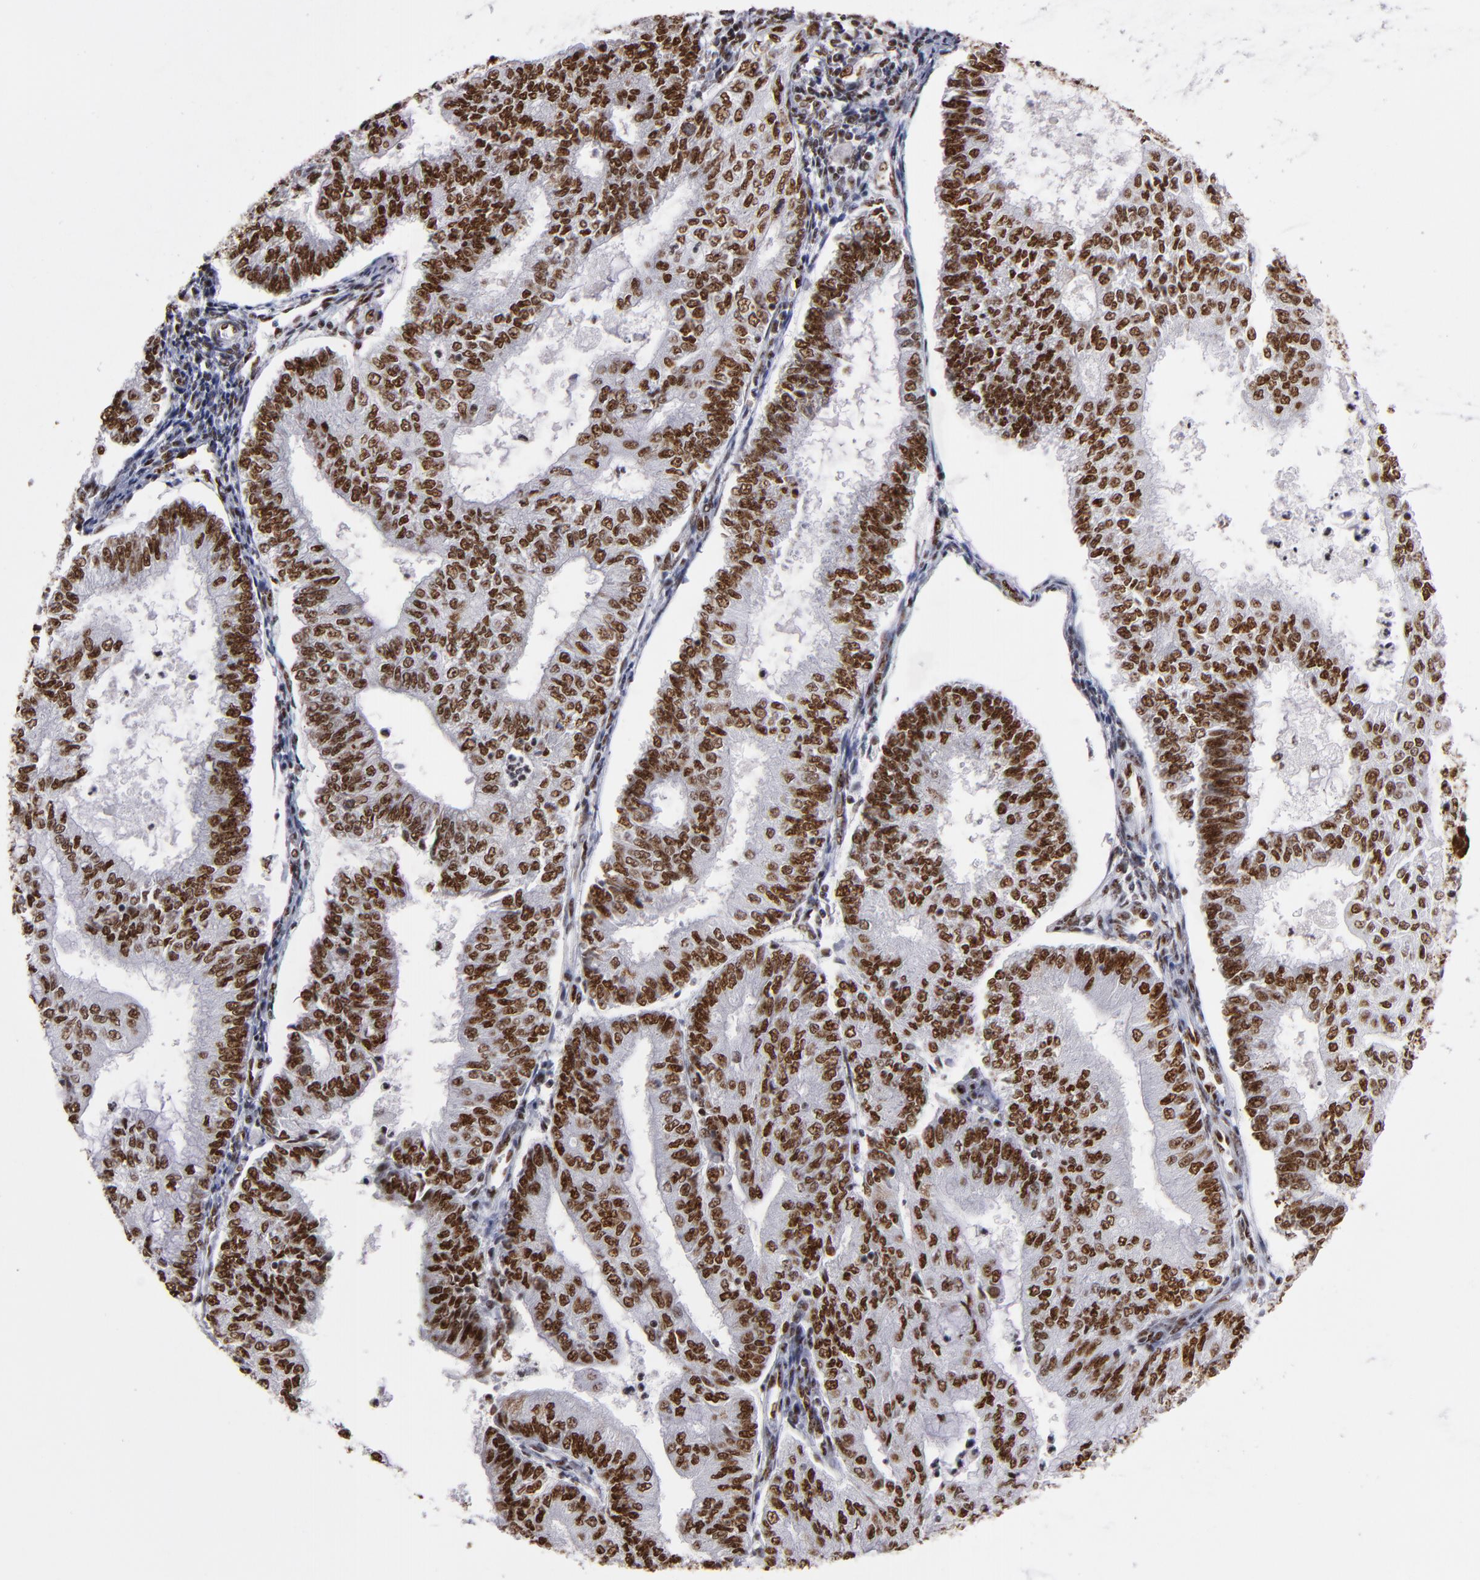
{"staining": {"intensity": "strong", "quantity": ">75%", "location": "nuclear"}, "tissue": "endometrial cancer", "cell_type": "Tumor cells", "image_type": "cancer", "snomed": [{"axis": "morphology", "description": "Adenocarcinoma, NOS"}, {"axis": "topography", "description": "Endometrium"}], "caption": "High-magnification brightfield microscopy of adenocarcinoma (endometrial) stained with DAB (brown) and counterstained with hematoxylin (blue). tumor cells exhibit strong nuclear positivity is seen in approximately>75% of cells. The staining is performed using DAB brown chromogen to label protein expression. The nuclei are counter-stained blue using hematoxylin.", "gene": "MRE11", "patient": {"sex": "female", "age": 59}}